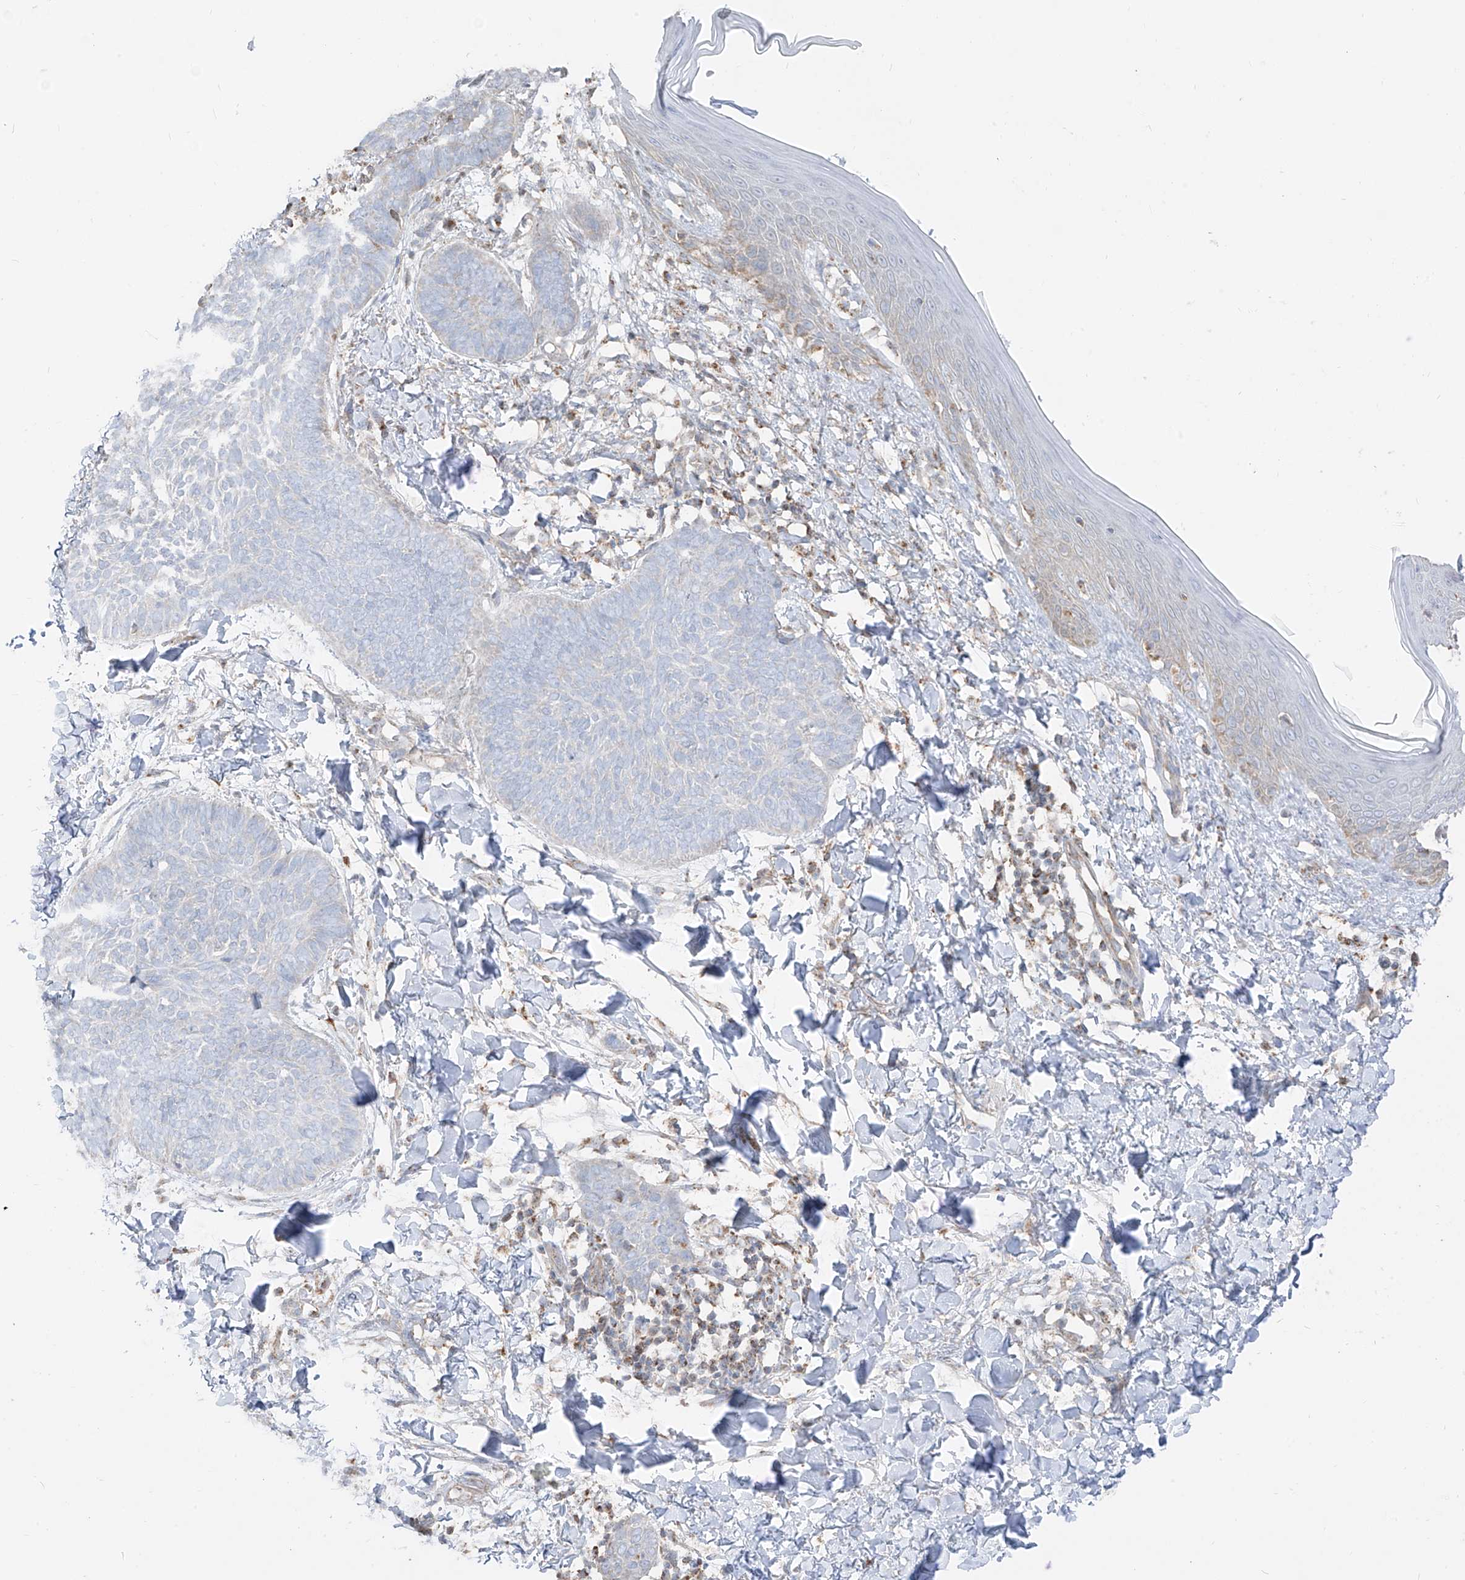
{"staining": {"intensity": "negative", "quantity": "none", "location": "none"}, "tissue": "skin cancer", "cell_type": "Tumor cells", "image_type": "cancer", "snomed": [{"axis": "morphology", "description": "Normal tissue, NOS"}, {"axis": "morphology", "description": "Basal cell carcinoma"}, {"axis": "topography", "description": "Skin"}], "caption": "IHC micrograph of neoplastic tissue: skin cancer (basal cell carcinoma) stained with DAB reveals no significant protein expression in tumor cells. (DAB IHC, high magnification).", "gene": "ETHE1", "patient": {"sex": "male", "age": 50}}